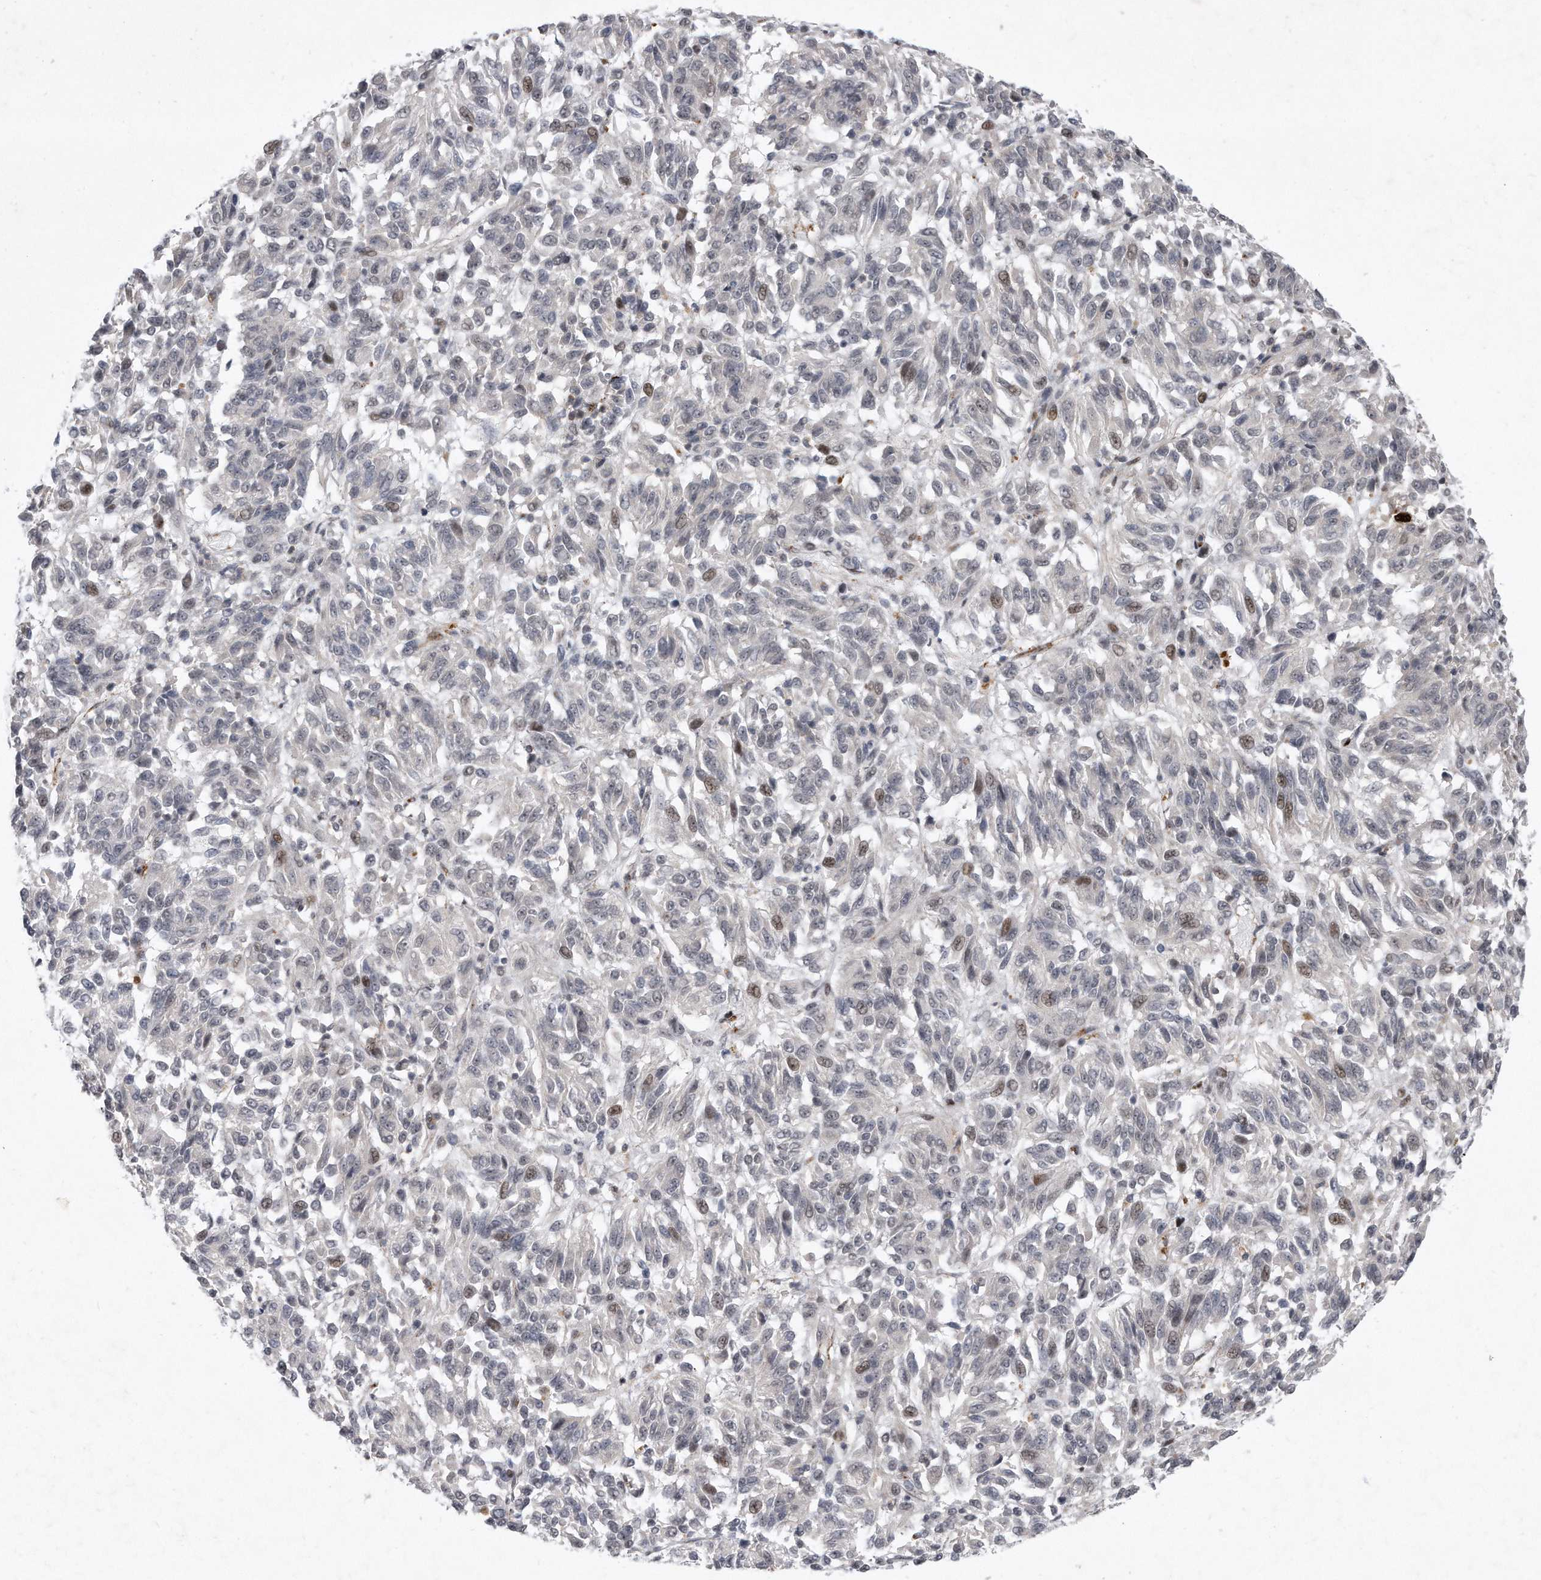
{"staining": {"intensity": "weak", "quantity": "<25%", "location": "nuclear"}, "tissue": "melanoma", "cell_type": "Tumor cells", "image_type": "cancer", "snomed": [{"axis": "morphology", "description": "Malignant melanoma, Metastatic site"}, {"axis": "topography", "description": "Lung"}], "caption": "This is an IHC micrograph of human melanoma. There is no staining in tumor cells.", "gene": "PGBD2", "patient": {"sex": "male", "age": 64}}